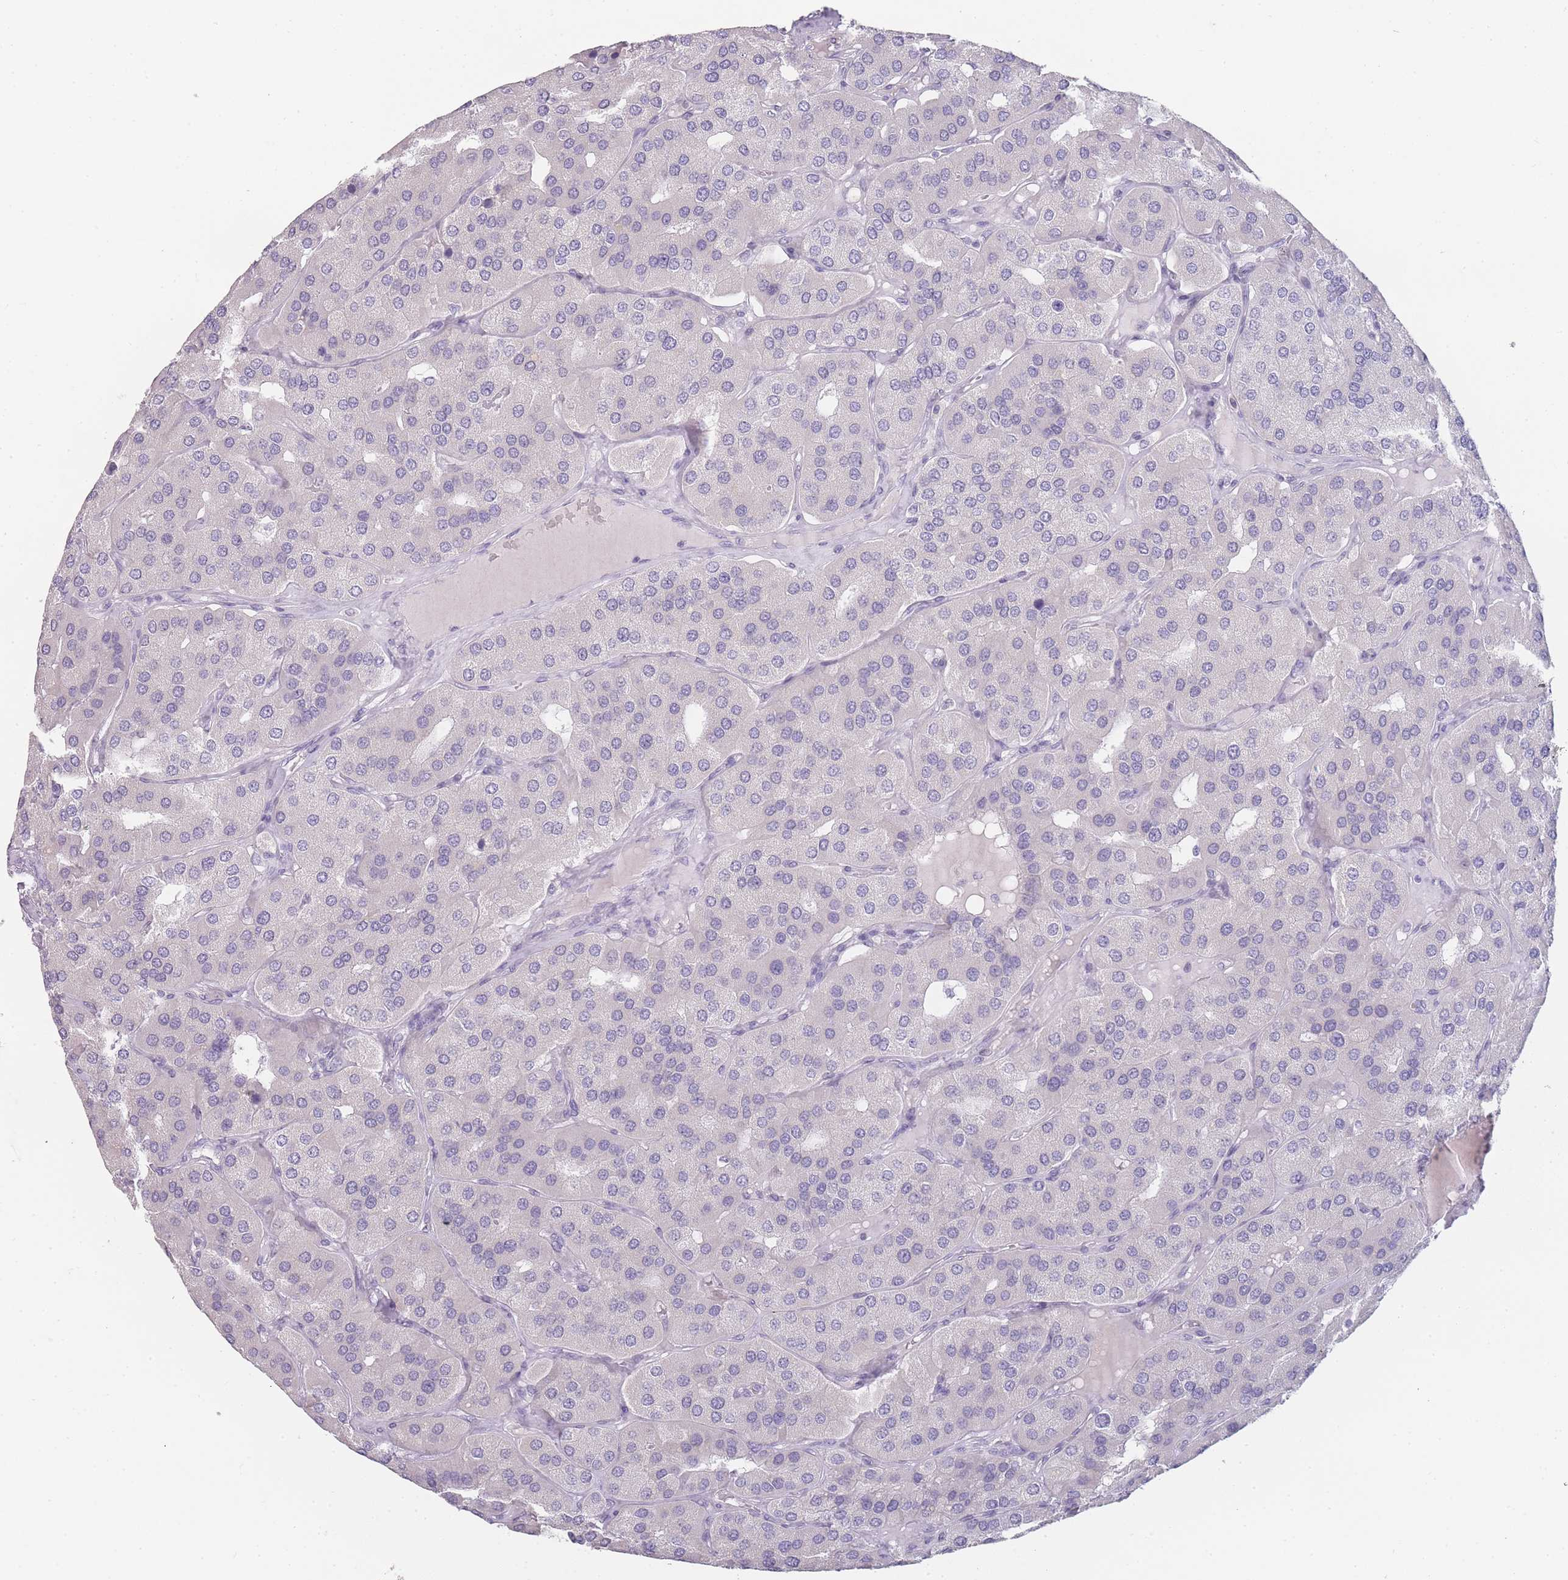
{"staining": {"intensity": "negative", "quantity": "none", "location": "none"}, "tissue": "parathyroid gland", "cell_type": "Glandular cells", "image_type": "normal", "snomed": [{"axis": "morphology", "description": "Normal tissue, NOS"}, {"axis": "morphology", "description": "Adenoma, NOS"}, {"axis": "topography", "description": "Parathyroid gland"}], "caption": "Immunohistochemistry histopathology image of unremarkable parathyroid gland stained for a protein (brown), which exhibits no staining in glandular cells.", "gene": "INS", "patient": {"sex": "female", "age": 86}}